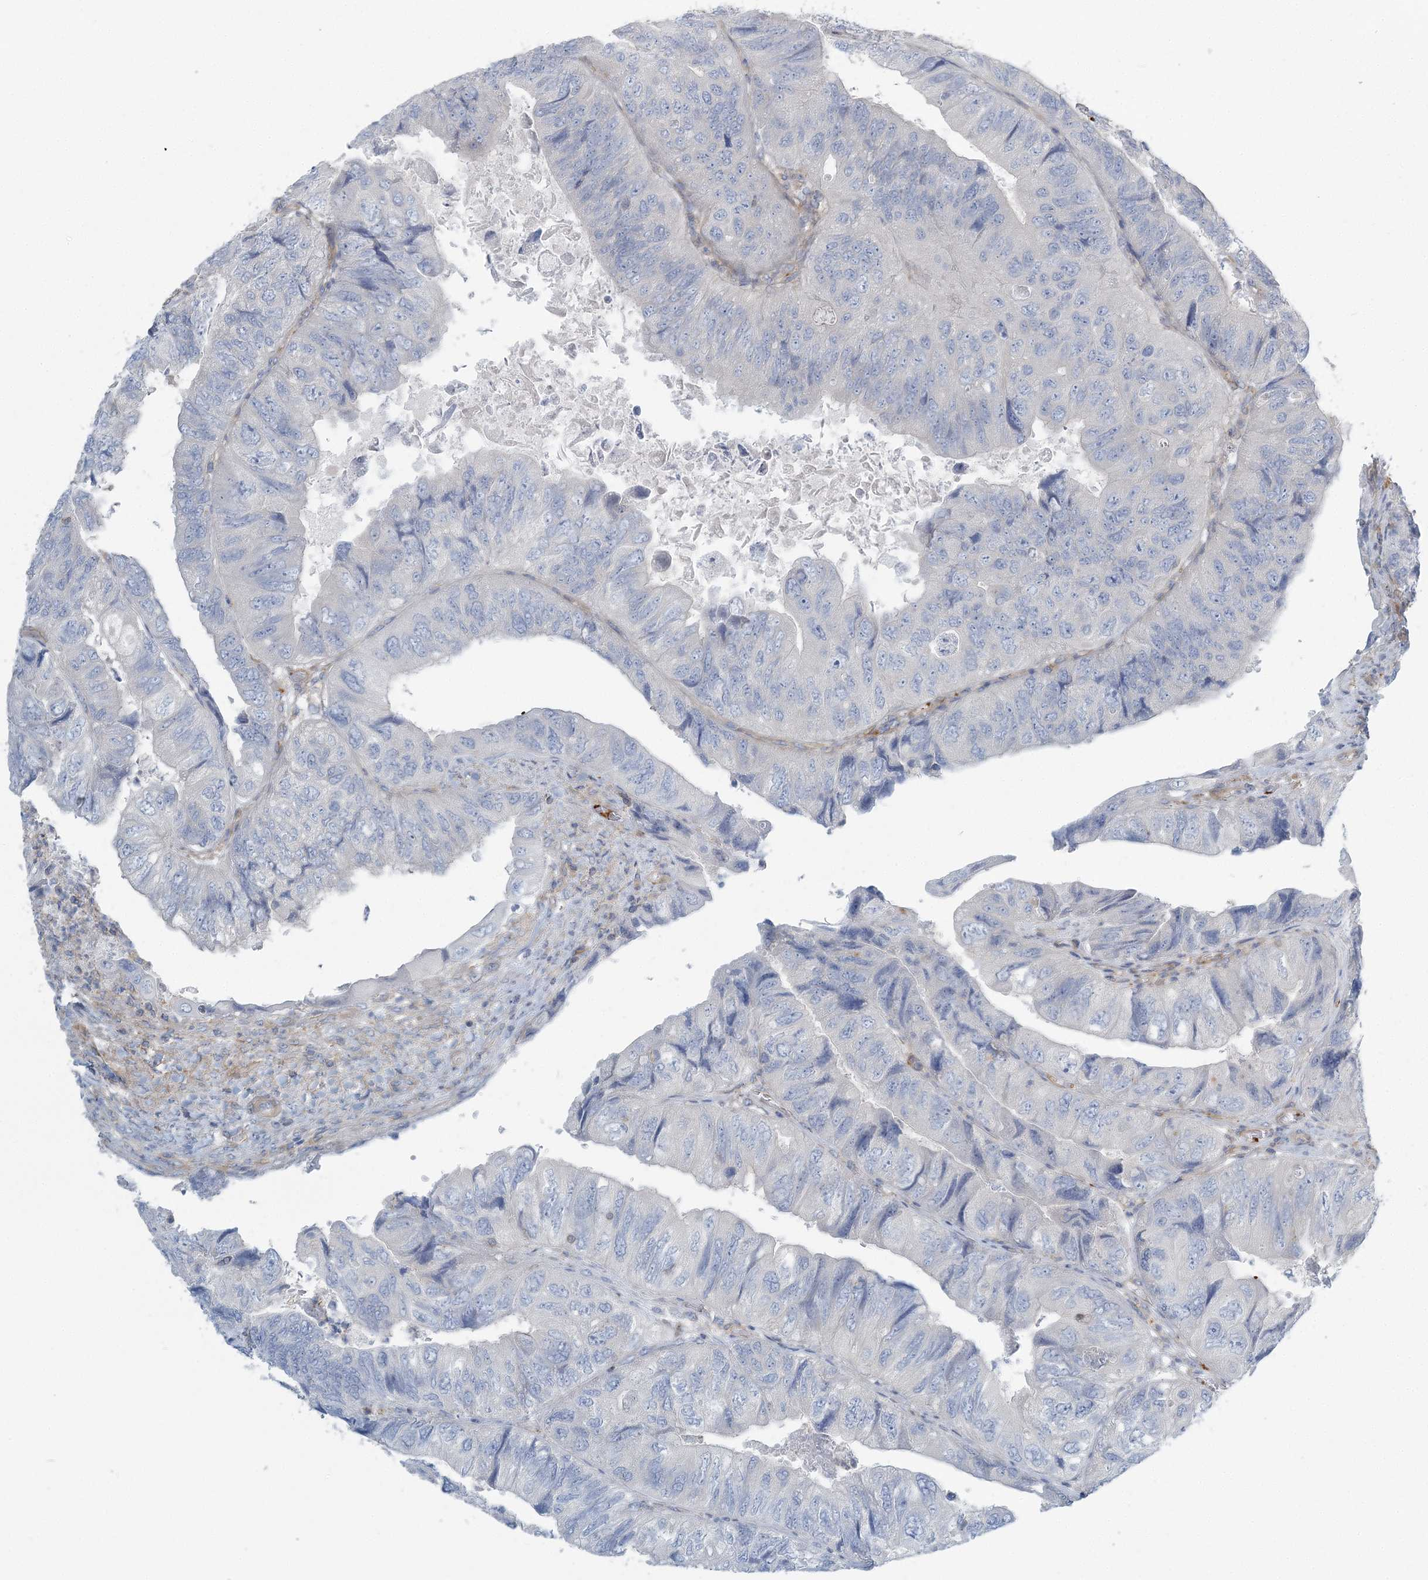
{"staining": {"intensity": "negative", "quantity": "none", "location": "none"}, "tissue": "colorectal cancer", "cell_type": "Tumor cells", "image_type": "cancer", "snomed": [{"axis": "morphology", "description": "Adenocarcinoma, NOS"}, {"axis": "topography", "description": "Rectum"}], "caption": "Immunohistochemistry (IHC) micrograph of neoplastic tissue: human colorectal adenocarcinoma stained with DAB (3,3'-diaminobenzidine) shows no significant protein expression in tumor cells. (Brightfield microscopy of DAB (3,3'-diaminobenzidine) IHC at high magnification).", "gene": "CUEDC2", "patient": {"sex": "male", "age": 63}}